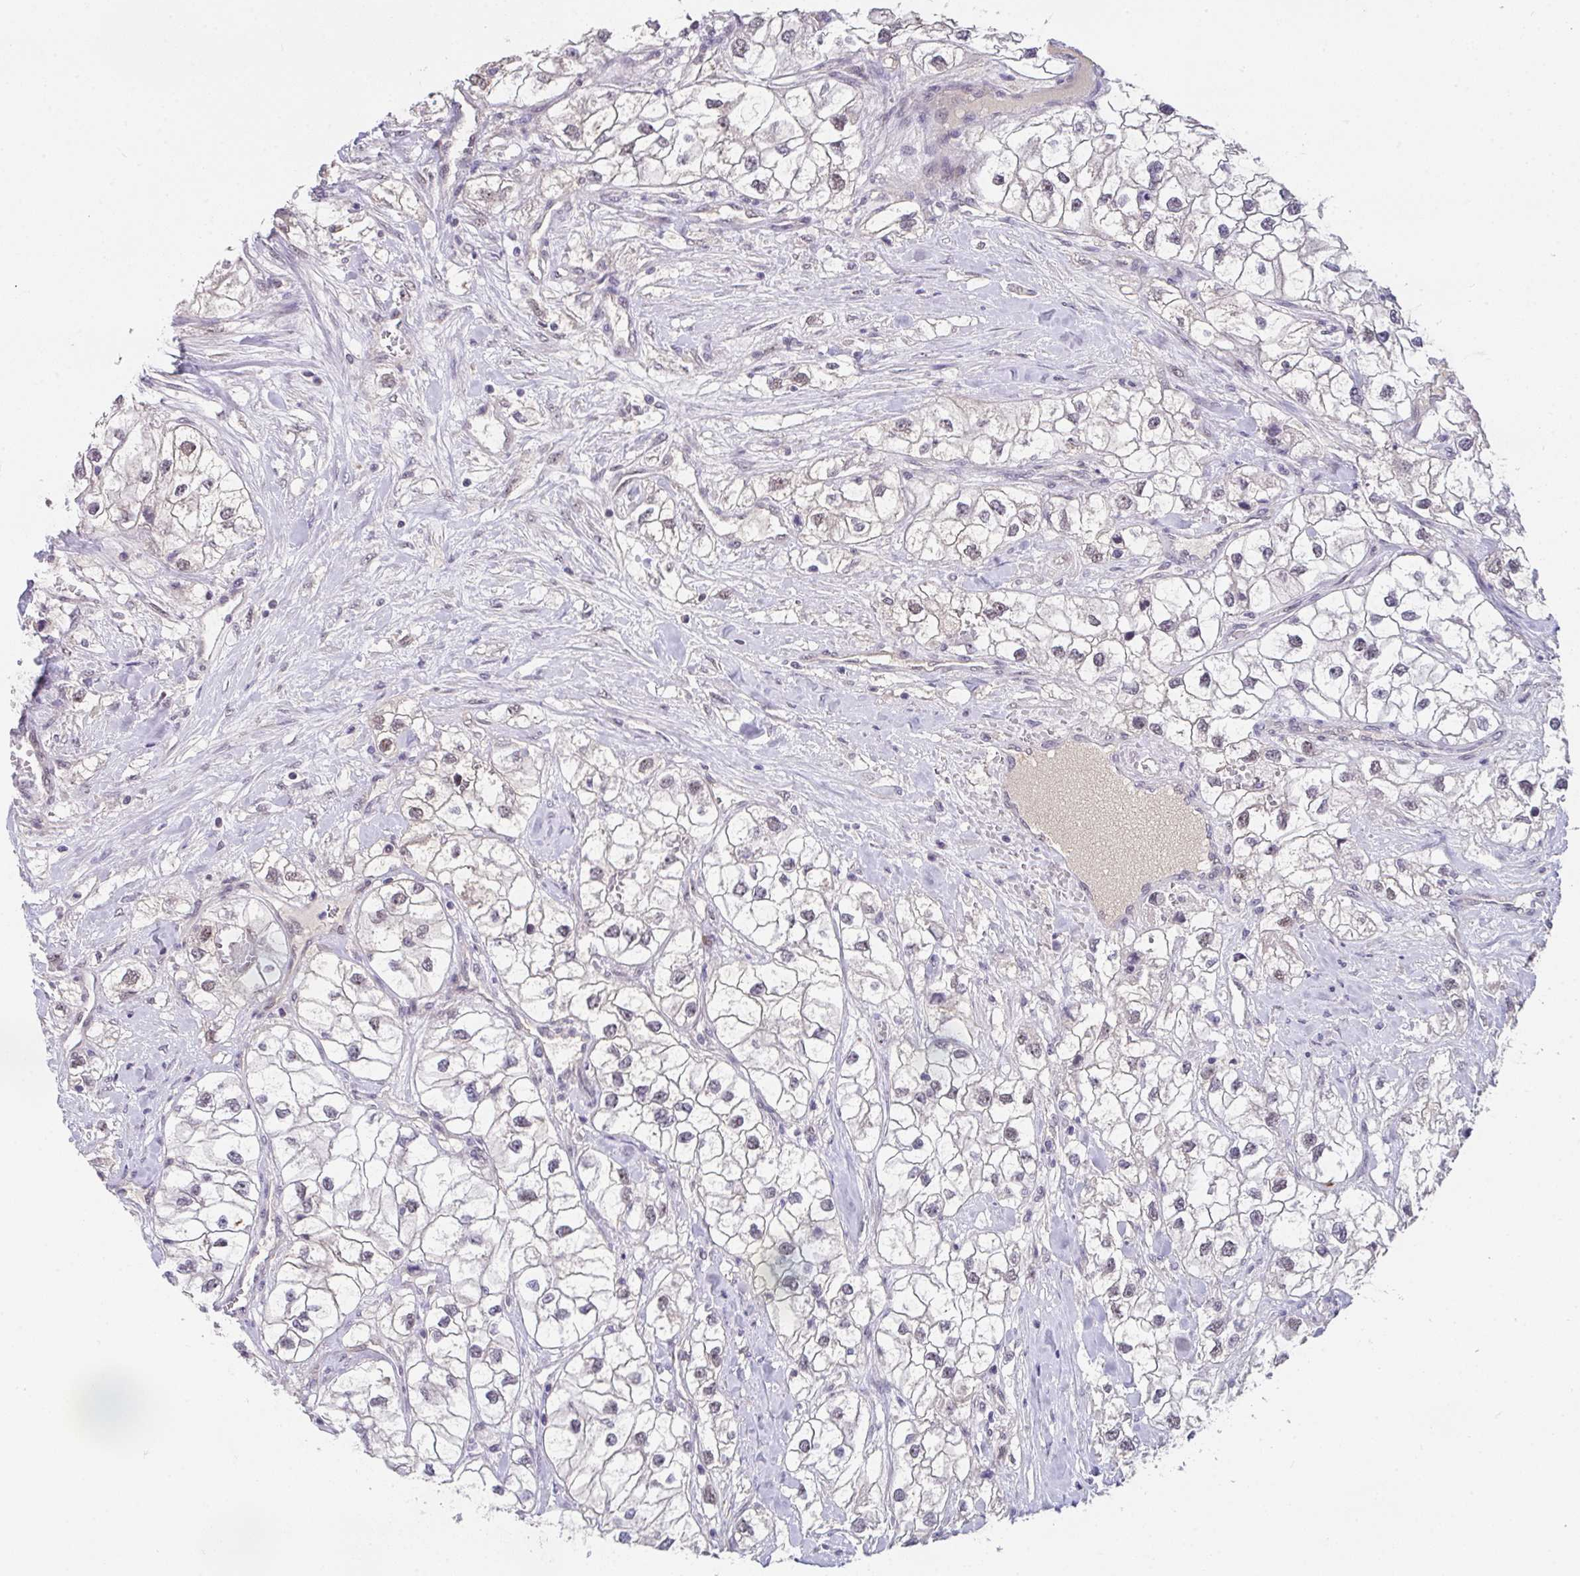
{"staining": {"intensity": "weak", "quantity": "25%-75%", "location": "nuclear"}, "tissue": "renal cancer", "cell_type": "Tumor cells", "image_type": "cancer", "snomed": [{"axis": "morphology", "description": "Adenocarcinoma, NOS"}, {"axis": "topography", "description": "Kidney"}], "caption": "Immunohistochemistry (IHC) histopathology image of renal cancer (adenocarcinoma) stained for a protein (brown), which reveals low levels of weak nuclear staining in approximately 25%-75% of tumor cells.", "gene": "RBBP6", "patient": {"sex": "male", "age": 59}}